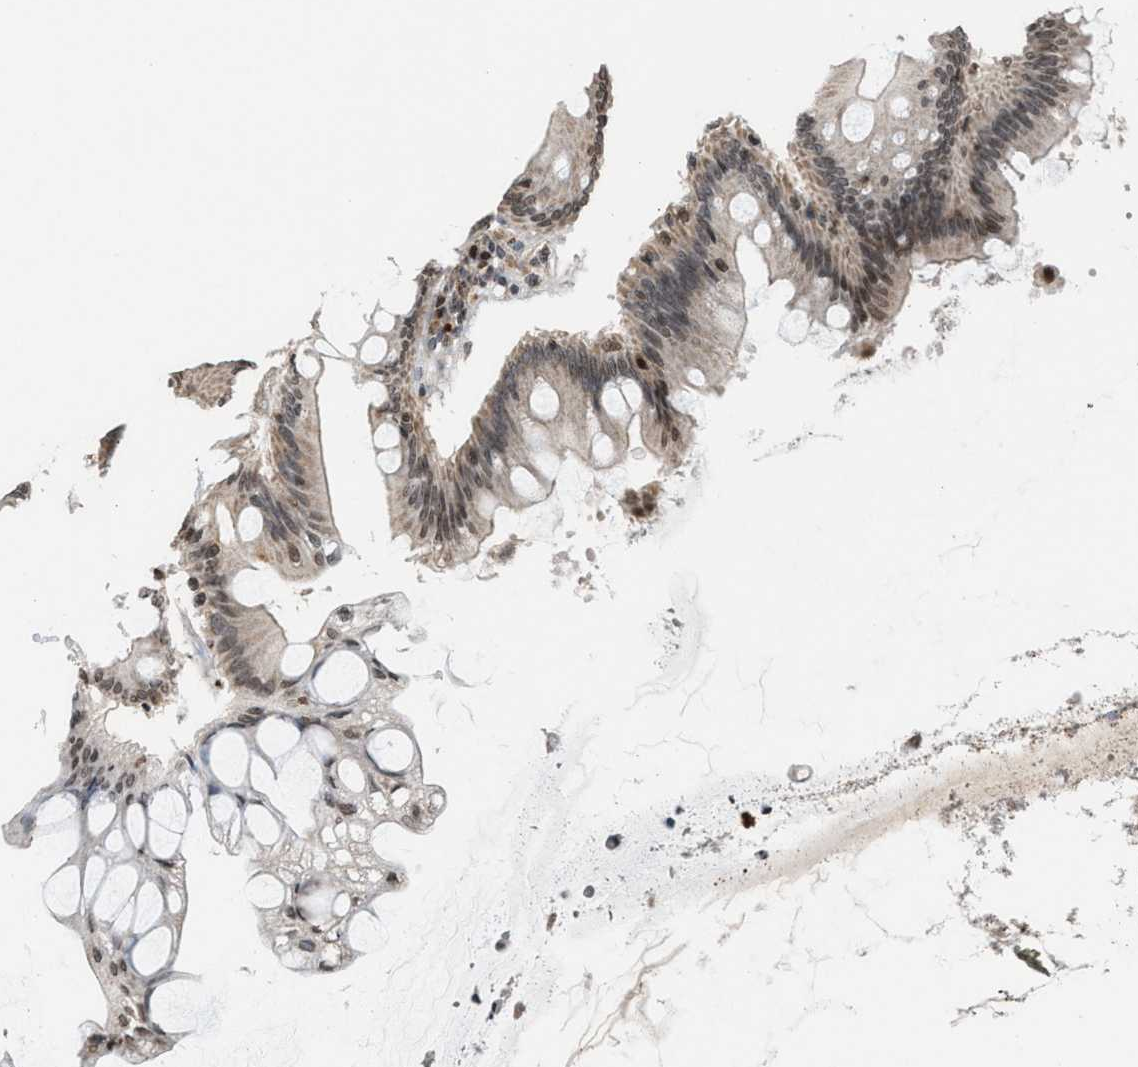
{"staining": {"intensity": "moderate", "quantity": ">75%", "location": "cytoplasmic/membranous,nuclear"}, "tissue": "appendix", "cell_type": "Glandular cells", "image_type": "normal", "snomed": [{"axis": "morphology", "description": "Normal tissue, NOS"}, {"axis": "topography", "description": "Appendix"}], "caption": "A brown stain labels moderate cytoplasmic/membranous,nuclear staining of a protein in glandular cells of normal human appendix. (DAB (3,3'-diaminobenzidine) = brown stain, brightfield microscopy at high magnification).", "gene": "PRUNE2", "patient": {"sex": "male", "age": 56}}